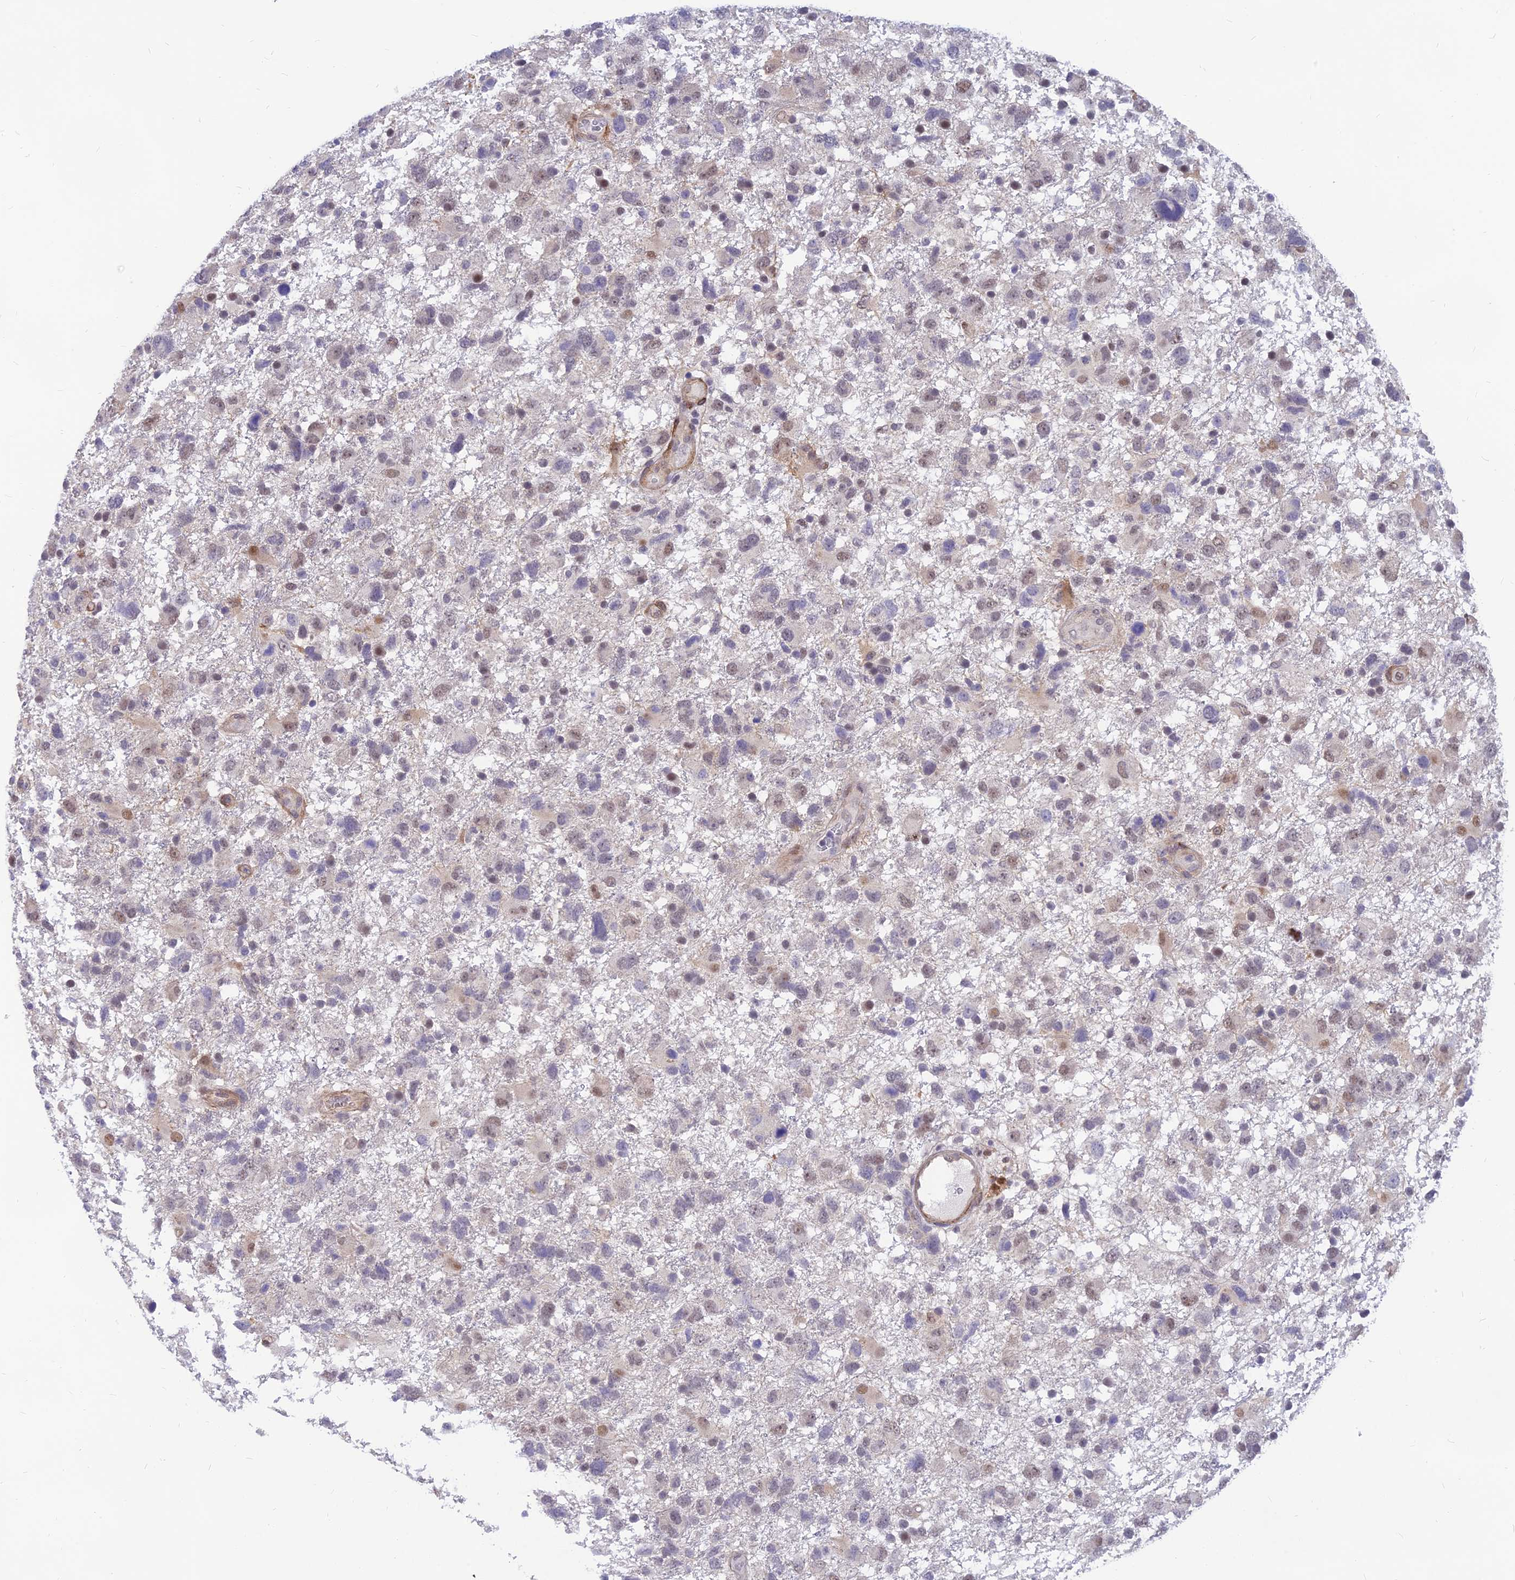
{"staining": {"intensity": "weak", "quantity": "<25%", "location": "nuclear"}, "tissue": "glioma", "cell_type": "Tumor cells", "image_type": "cancer", "snomed": [{"axis": "morphology", "description": "Glioma, malignant, High grade"}, {"axis": "topography", "description": "Brain"}], "caption": "IHC micrograph of human glioma stained for a protein (brown), which demonstrates no positivity in tumor cells.", "gene": "CLK4", "patient": {"sex": "male", "age": 61}}